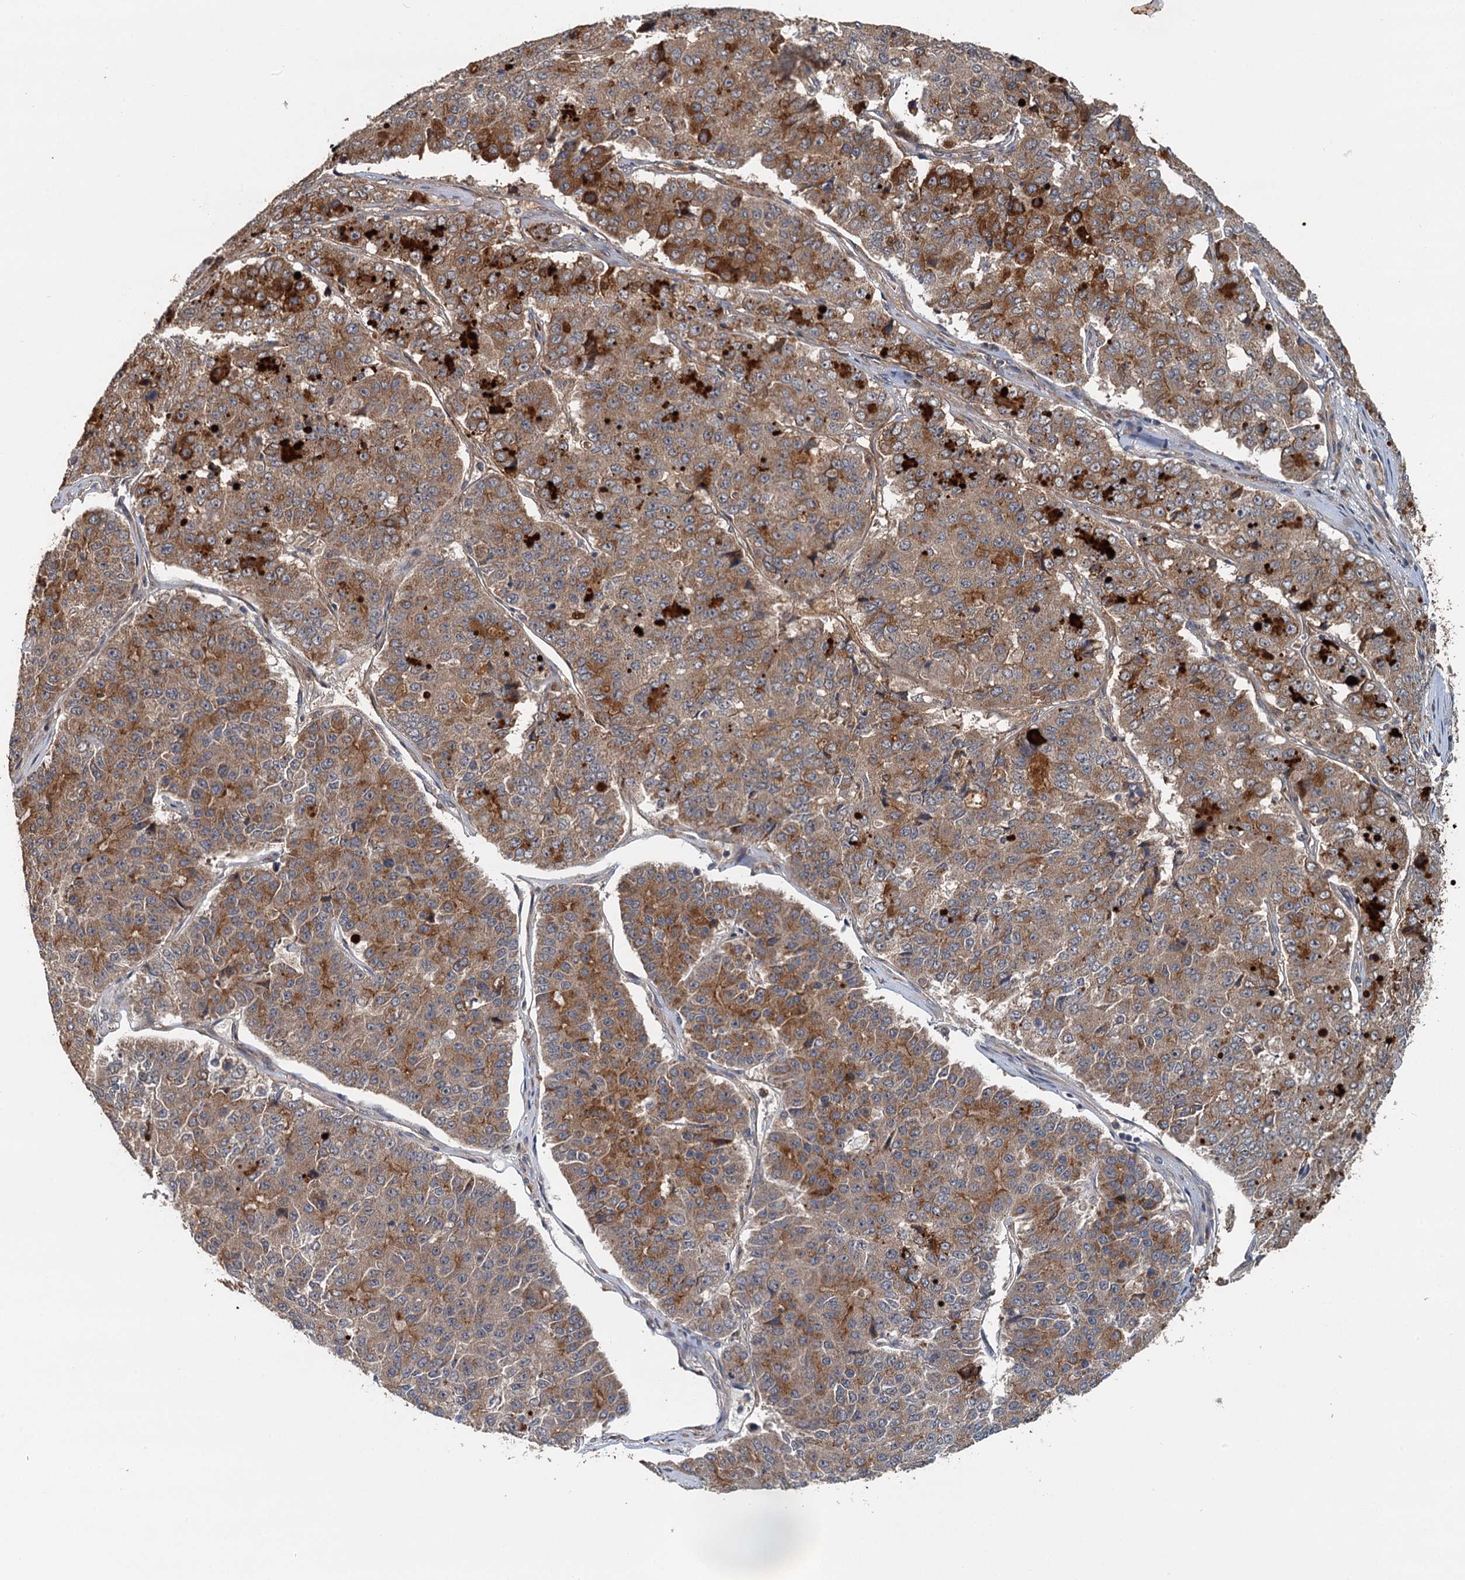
{"staining": {"intensity": "strong", "quantity": "25%-75%", "location": "cytoplasmic/membranous"}, "tissue": "pancreatic cancer", "cell_type": "Tumor cells", "image_type": "cancer", "snomed": [{"axis": "morphology", "description": "Adenocarcinoma, NOS"}, {"axis": "topography", "description": "Pancreas"}], "caption": "Protein staining of pancreatic cancer tissue displays strong cytoplasmic/membranous positivity in approximately 25%-75% of tumor cells.", "gene": "LRRK2", "patient": {"sex": "male", "age": 50}}